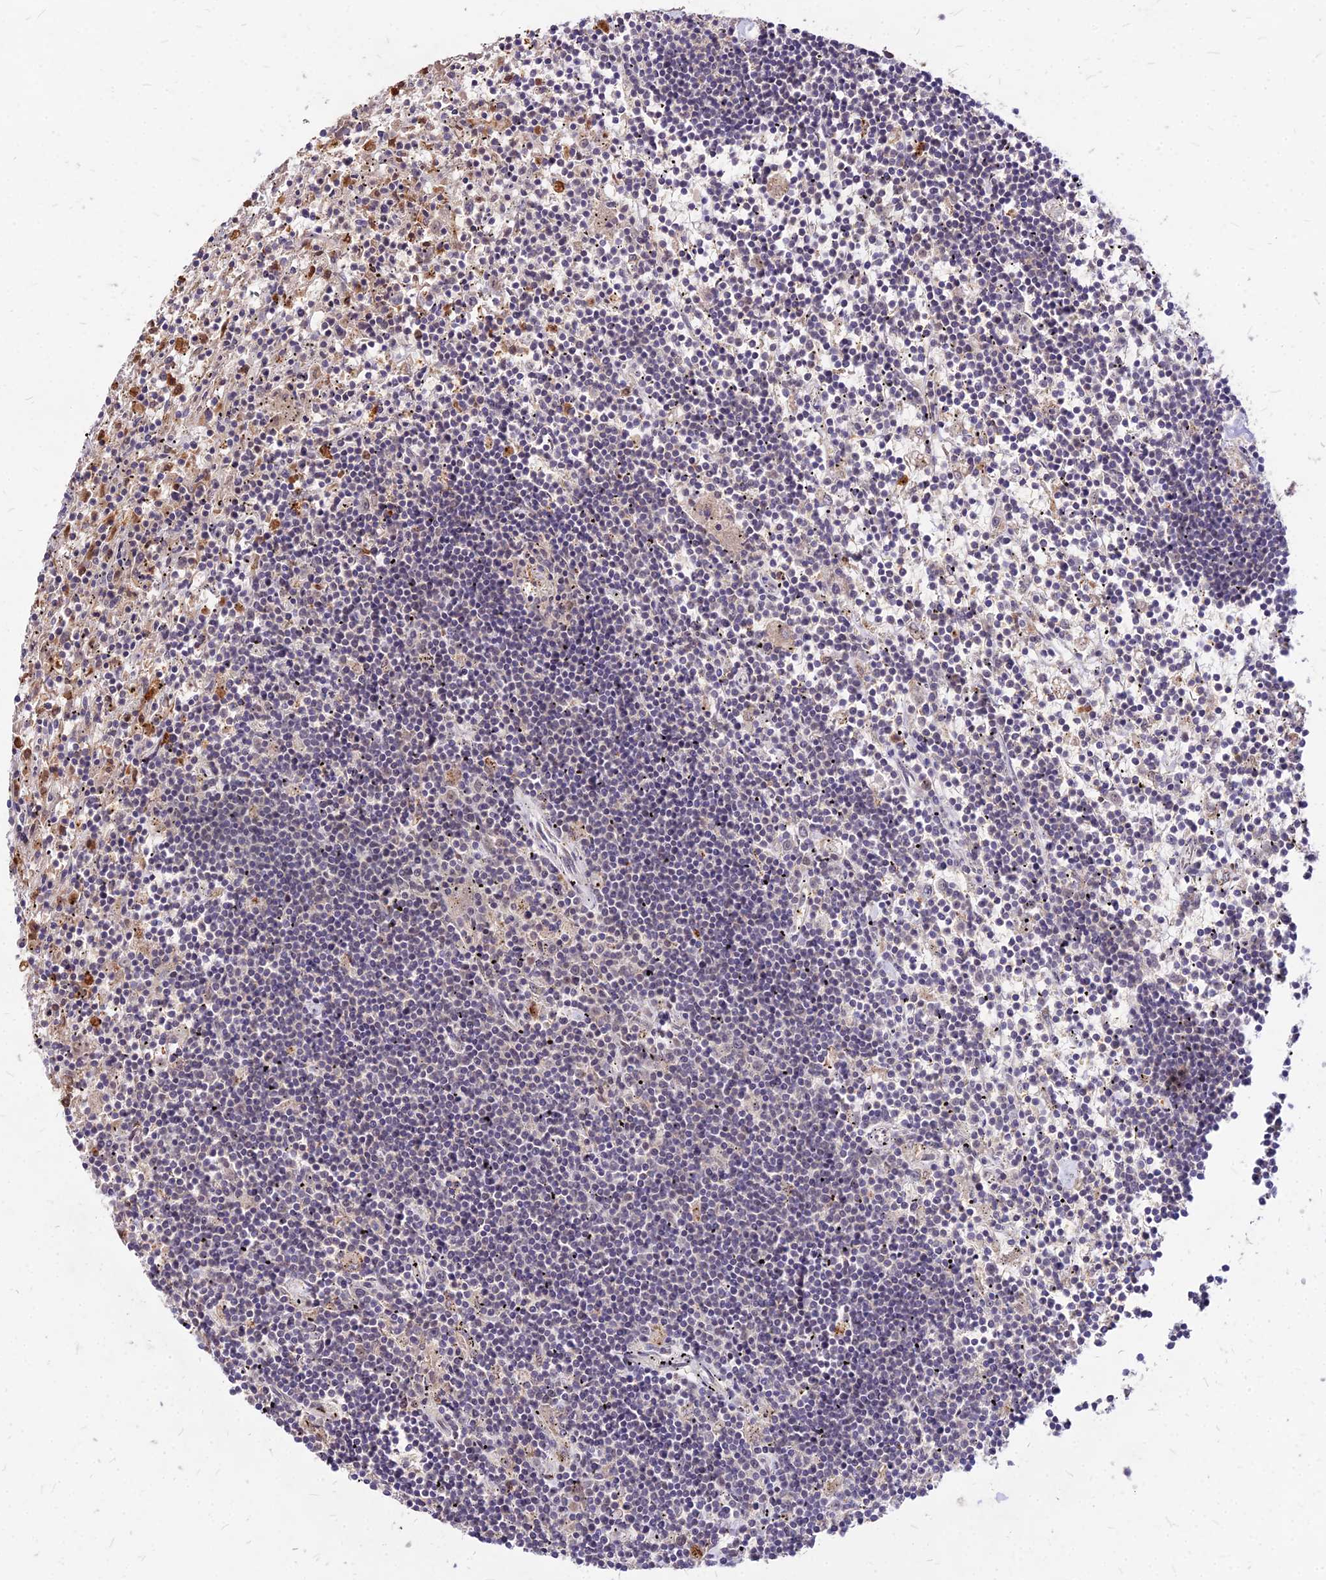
{"staining": {"intensity": "negative", "quantity": "none", "location": "none"}, "tissue": "lymphoma", "cell_type": "Tumor cells", "image_type": "cancer", "snomed": [{"axis": "morphology", "description": "Malignant lymphoma, non-Hodgkin's type, Low grade"}, {"axis": "topography", "description": "Spleen"}], "caption": "Lymphoma stained for a protein using IHC reveals no staining tumor cells.", "gene": "APBA3", "patient": {"sex": "male", "age": 76}}